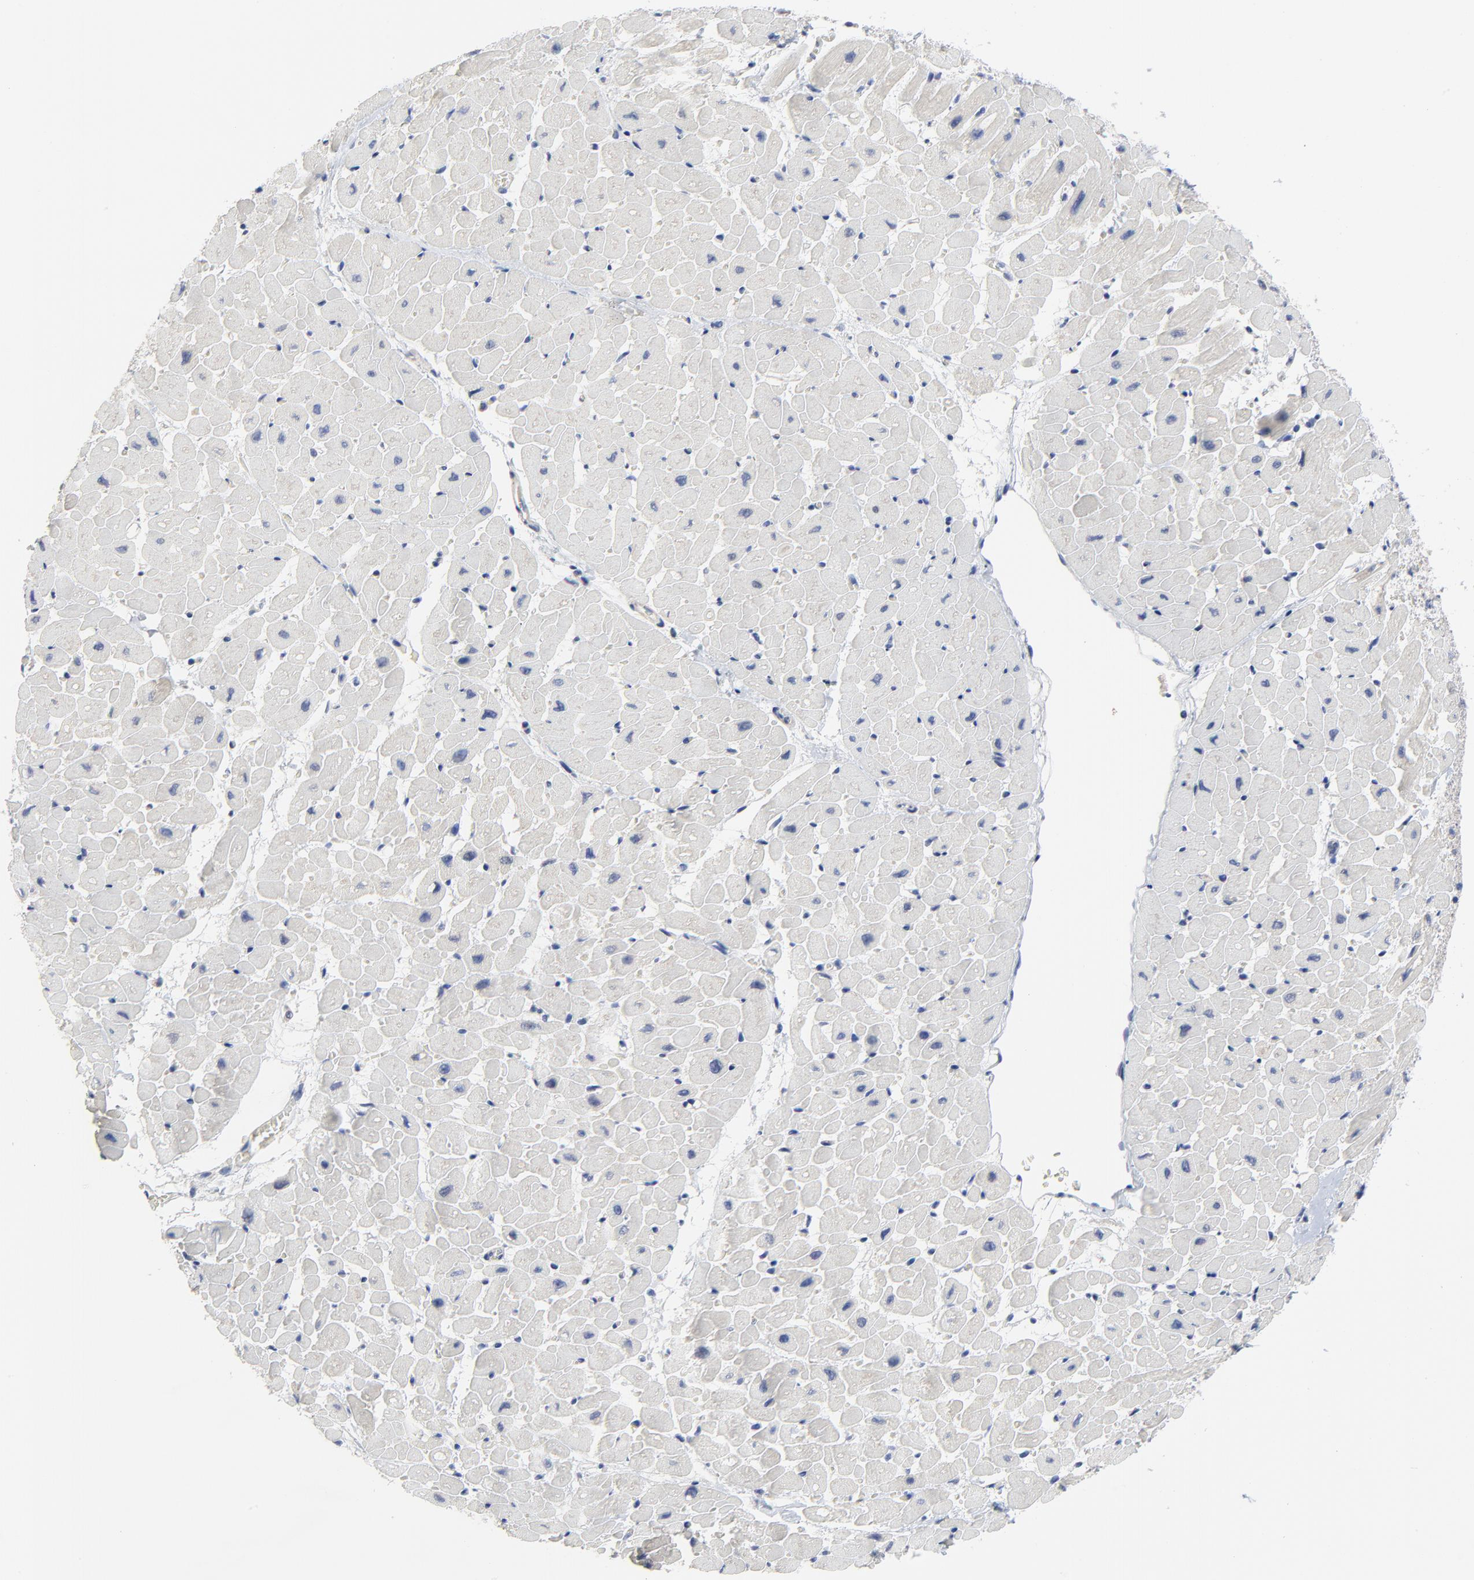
{"staining": {"intensity": "negative", "quantity": "none", "location": "none"}, "tissue": "heart muscle", "cell_type": "Cardiomyocytes", "image_type": "normal", "snomed": [{"axis": "morphology", "description": "Normal tissue, NOS"}, {"axis": "topography", "description": "Heart"}], "caption": "The photomicrograph exhibits no significant expression in cardiomyocytes of heart muscle. (DAB (3,3'-diaminobenzidine) immunohistochemistry, high magnification).", "gene": "DHRSX", "patient": {"sex": "male", "age": 45}}